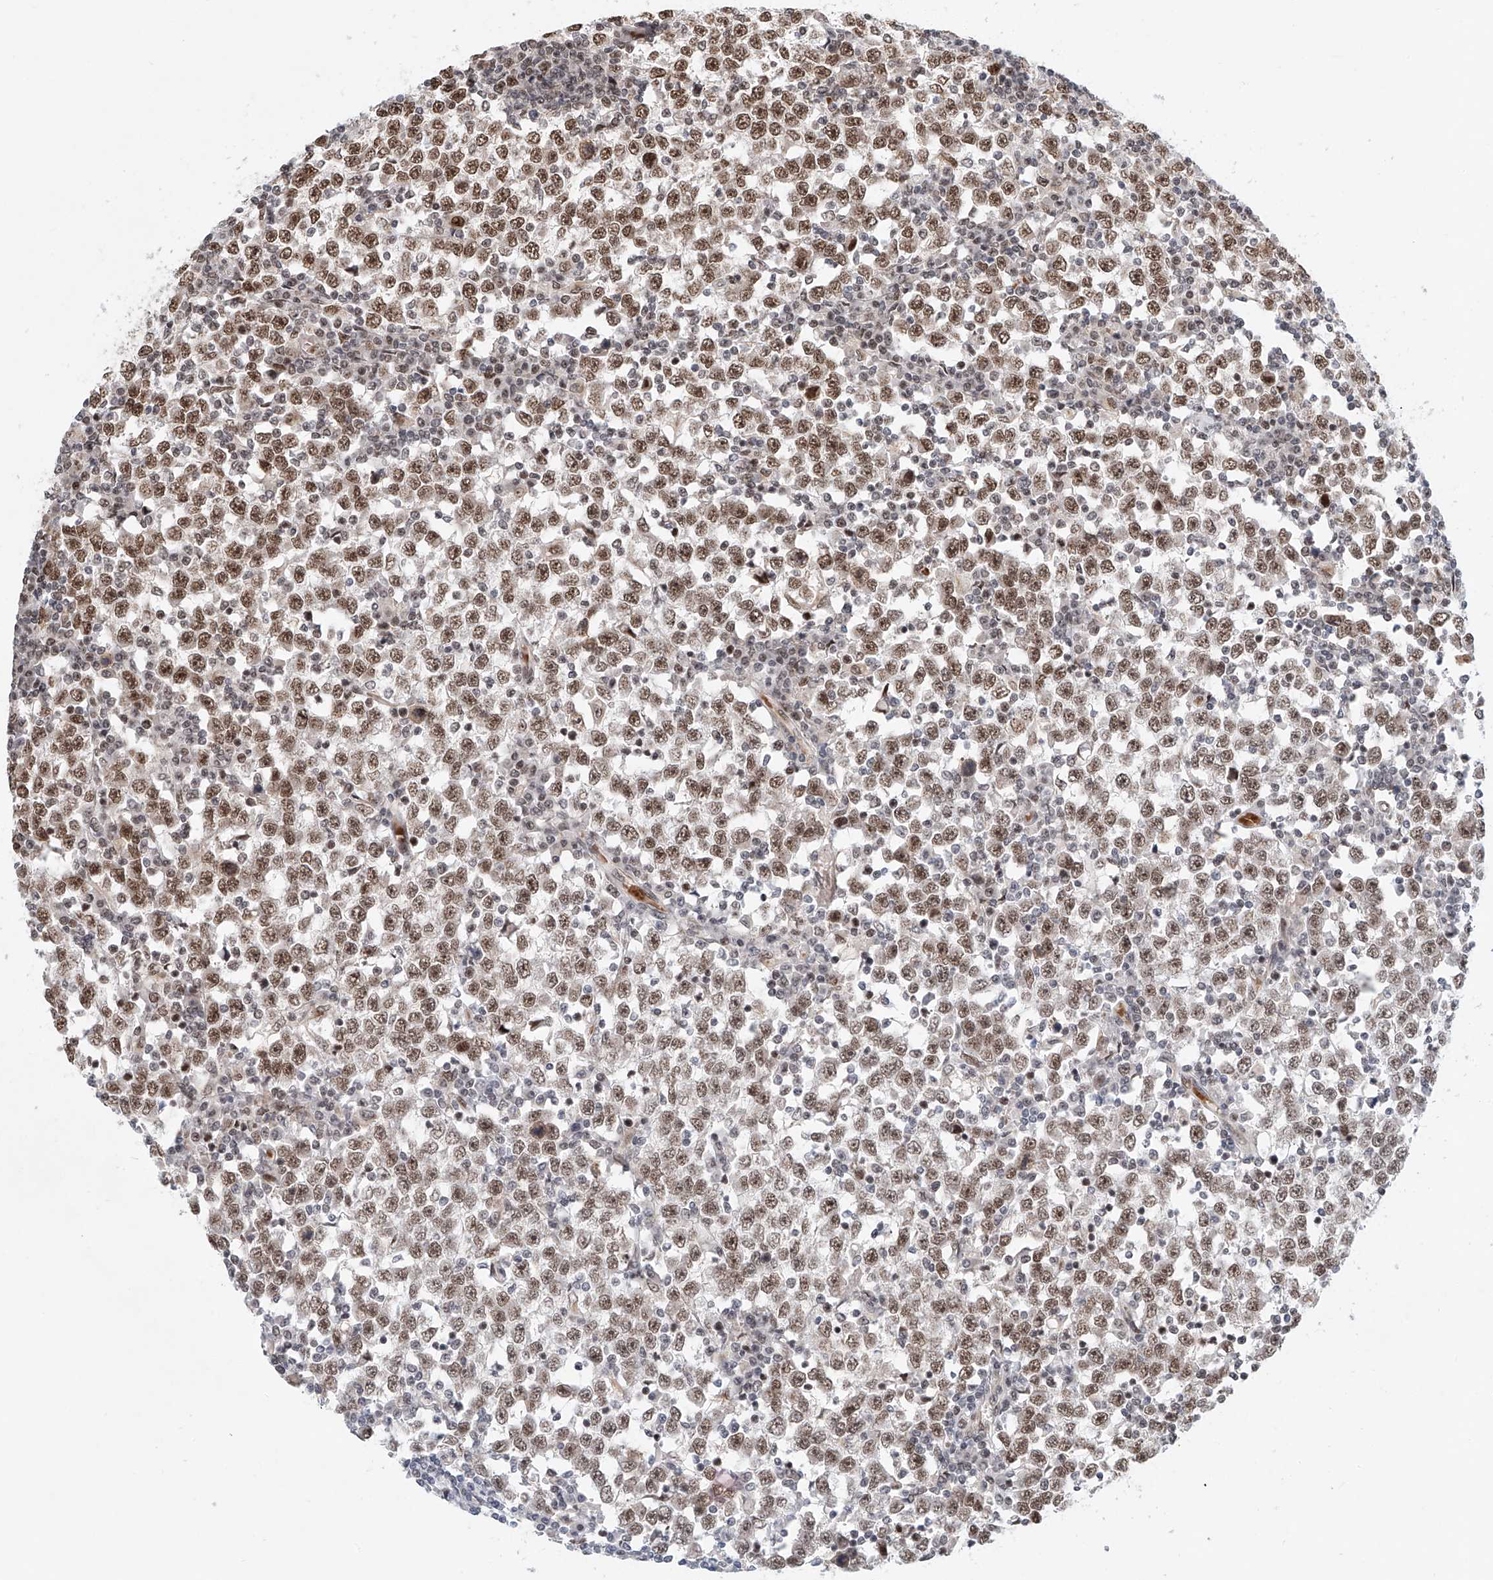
{"staining": {"intensity": "strong", "quantity": ">75%", "location": "nuclear"}, "tissue": "testis cancer", "cell_type": "Tumor cells", "image_type": "cancer", "snomed": [{"axis": "morphology", "description": "Seminoma, NOS"}, {"axis": "topography", "description": "Testis"}], "caption": "Protein staining of testis cancer tissue exhibits strong nuclear positivity in approximately >75% of tumor cells. (DAB (3,3'-diaminobenzidine) IHC, brown staining for protein, blue staining for nuclei).", "gene": "ZNF470", "patient": {"sex": "male", "age": 65}}